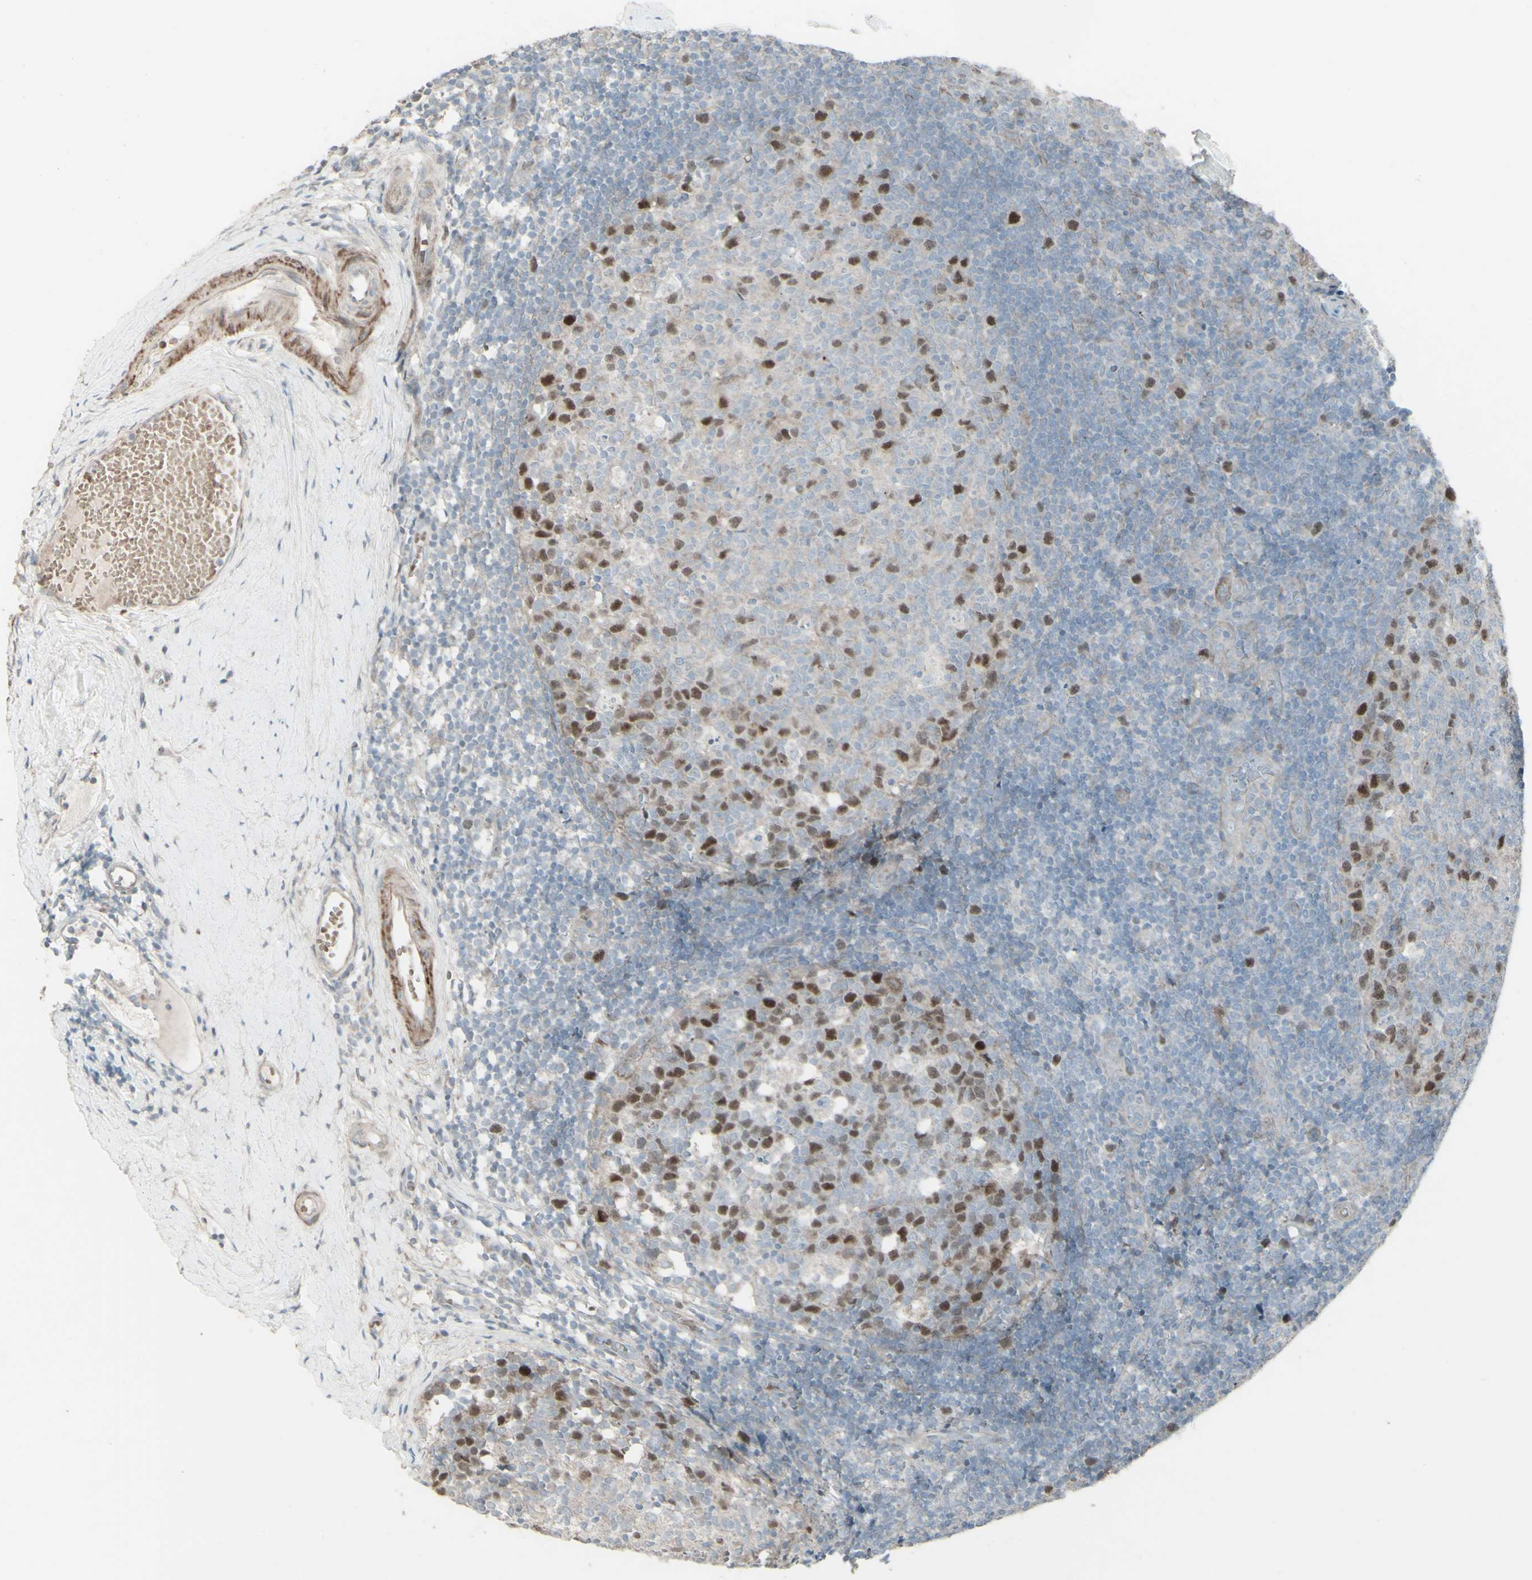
{"staining": {"intensity": "strong", "quantity": "<25%", "location": "nuclear"}, "tissue": "tonsil", "cell_type": "Germinal center cells", "image_type": "normal", "snomed": [{"axis": "morphology", "description": "Normal tissue, NOS"}, {"axis": "topography", "description": "Tonsil"}], "caption": "About <25% of germinal center cells in unremarkable human tonsil display strong nuclear protein positivity as visualized by brown immunohistochemical staining.", "gene": "GMNN", "patient": {"sex": "female", "age": 19}}